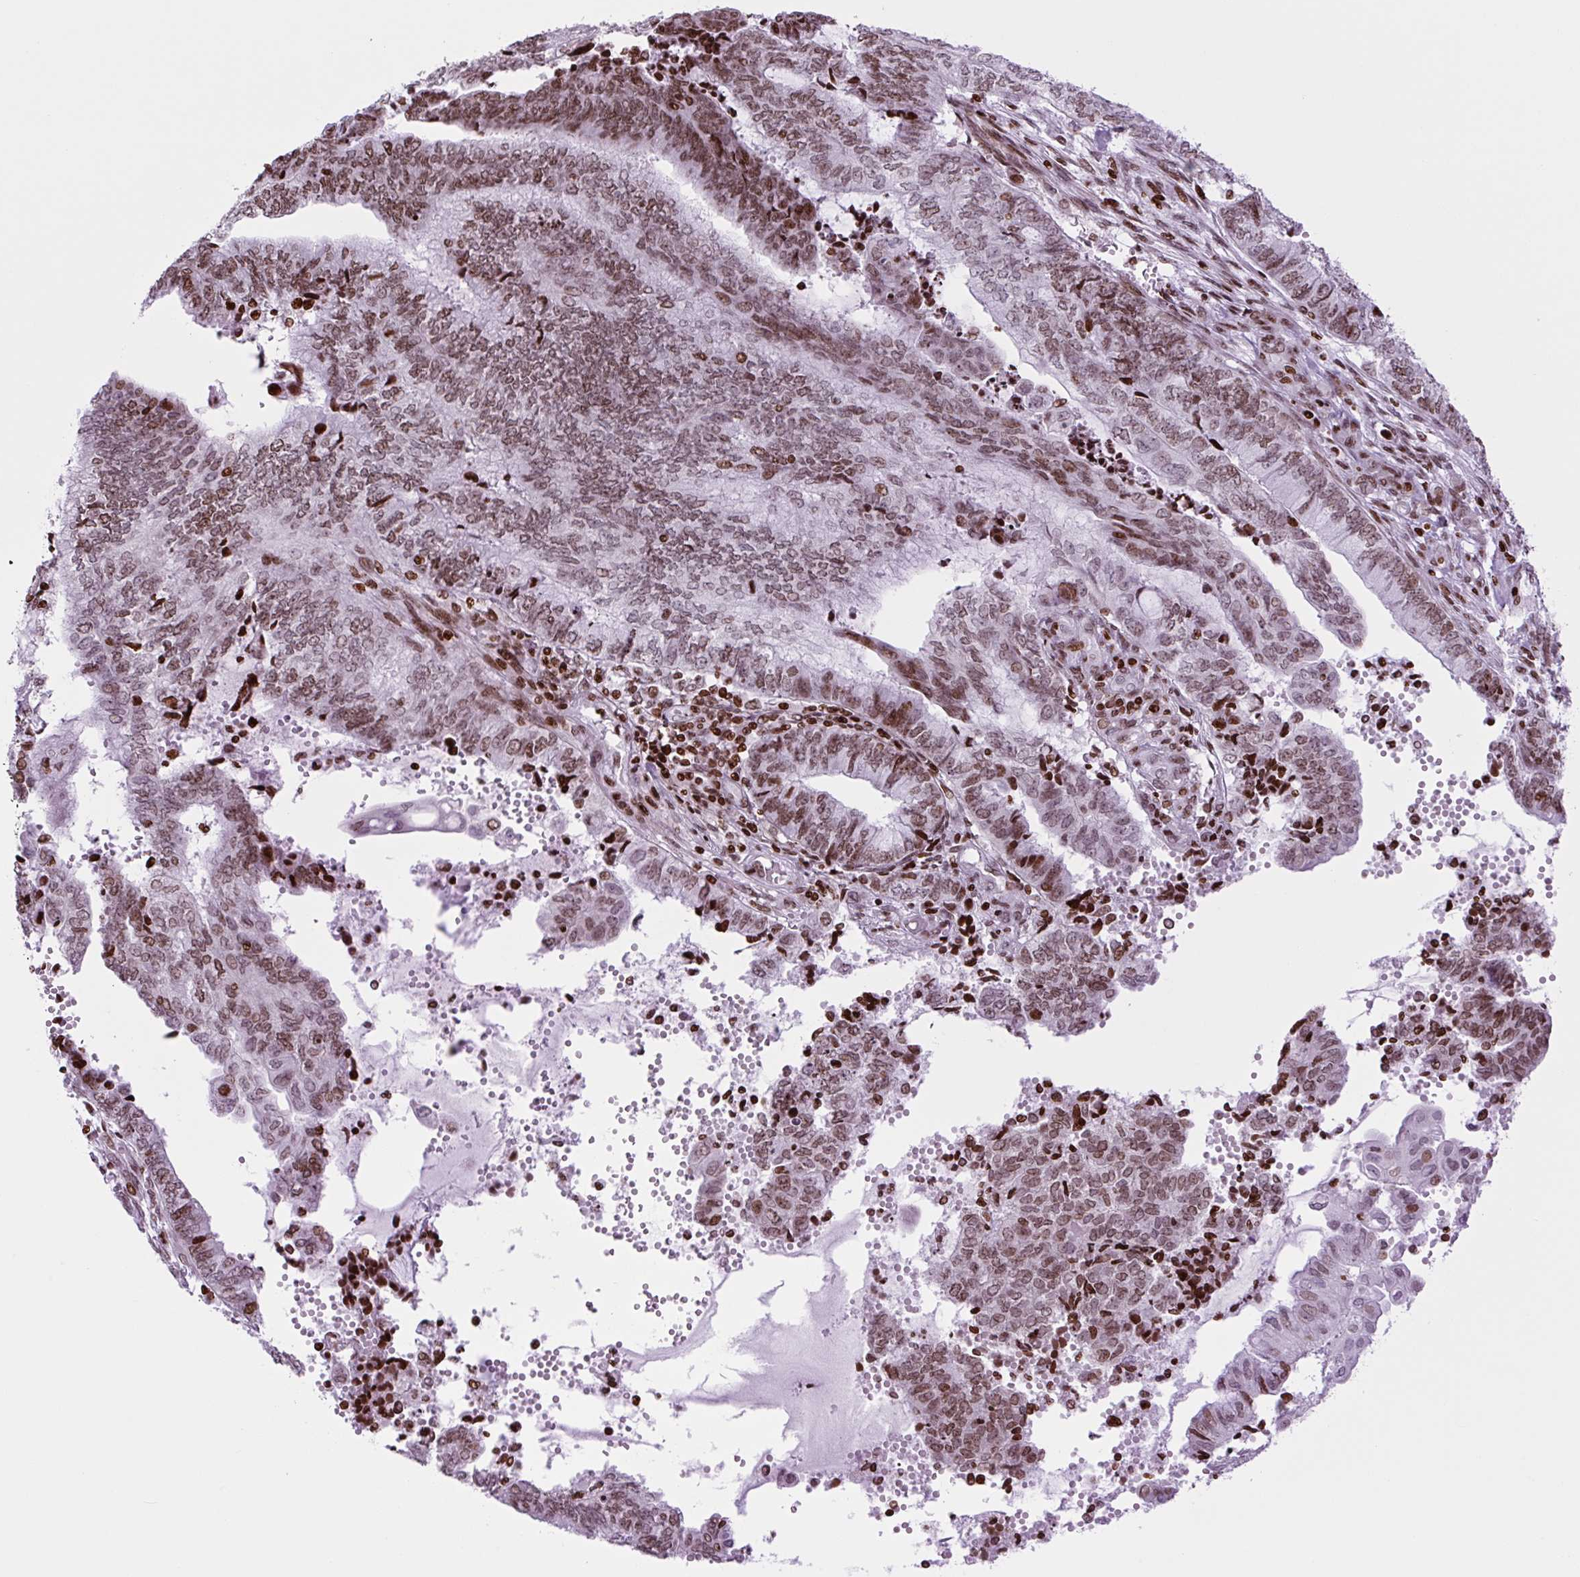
{"staining": {"intensity": "moderate", "quantity": "25%-75%", "location": "nuclear"}, "tissue": "endometrial cancer", "cell_type": "Tumor cells", "image_type": "cancer", "snomed": [{"axis": "morphology", "description": "Adenocarcinoma, NOS"}, {"axis": "topography", "description": "Uterus"}, {"axis": "topography", "description": "Endometrium"}], "caption": "Endometrial cancer (adenocarcinoma) stained for a protein exhibits moderate nuclear positivity in tumor cells.", "gene": "H1-3", "patient": {"sex": "female", "age": 70}}